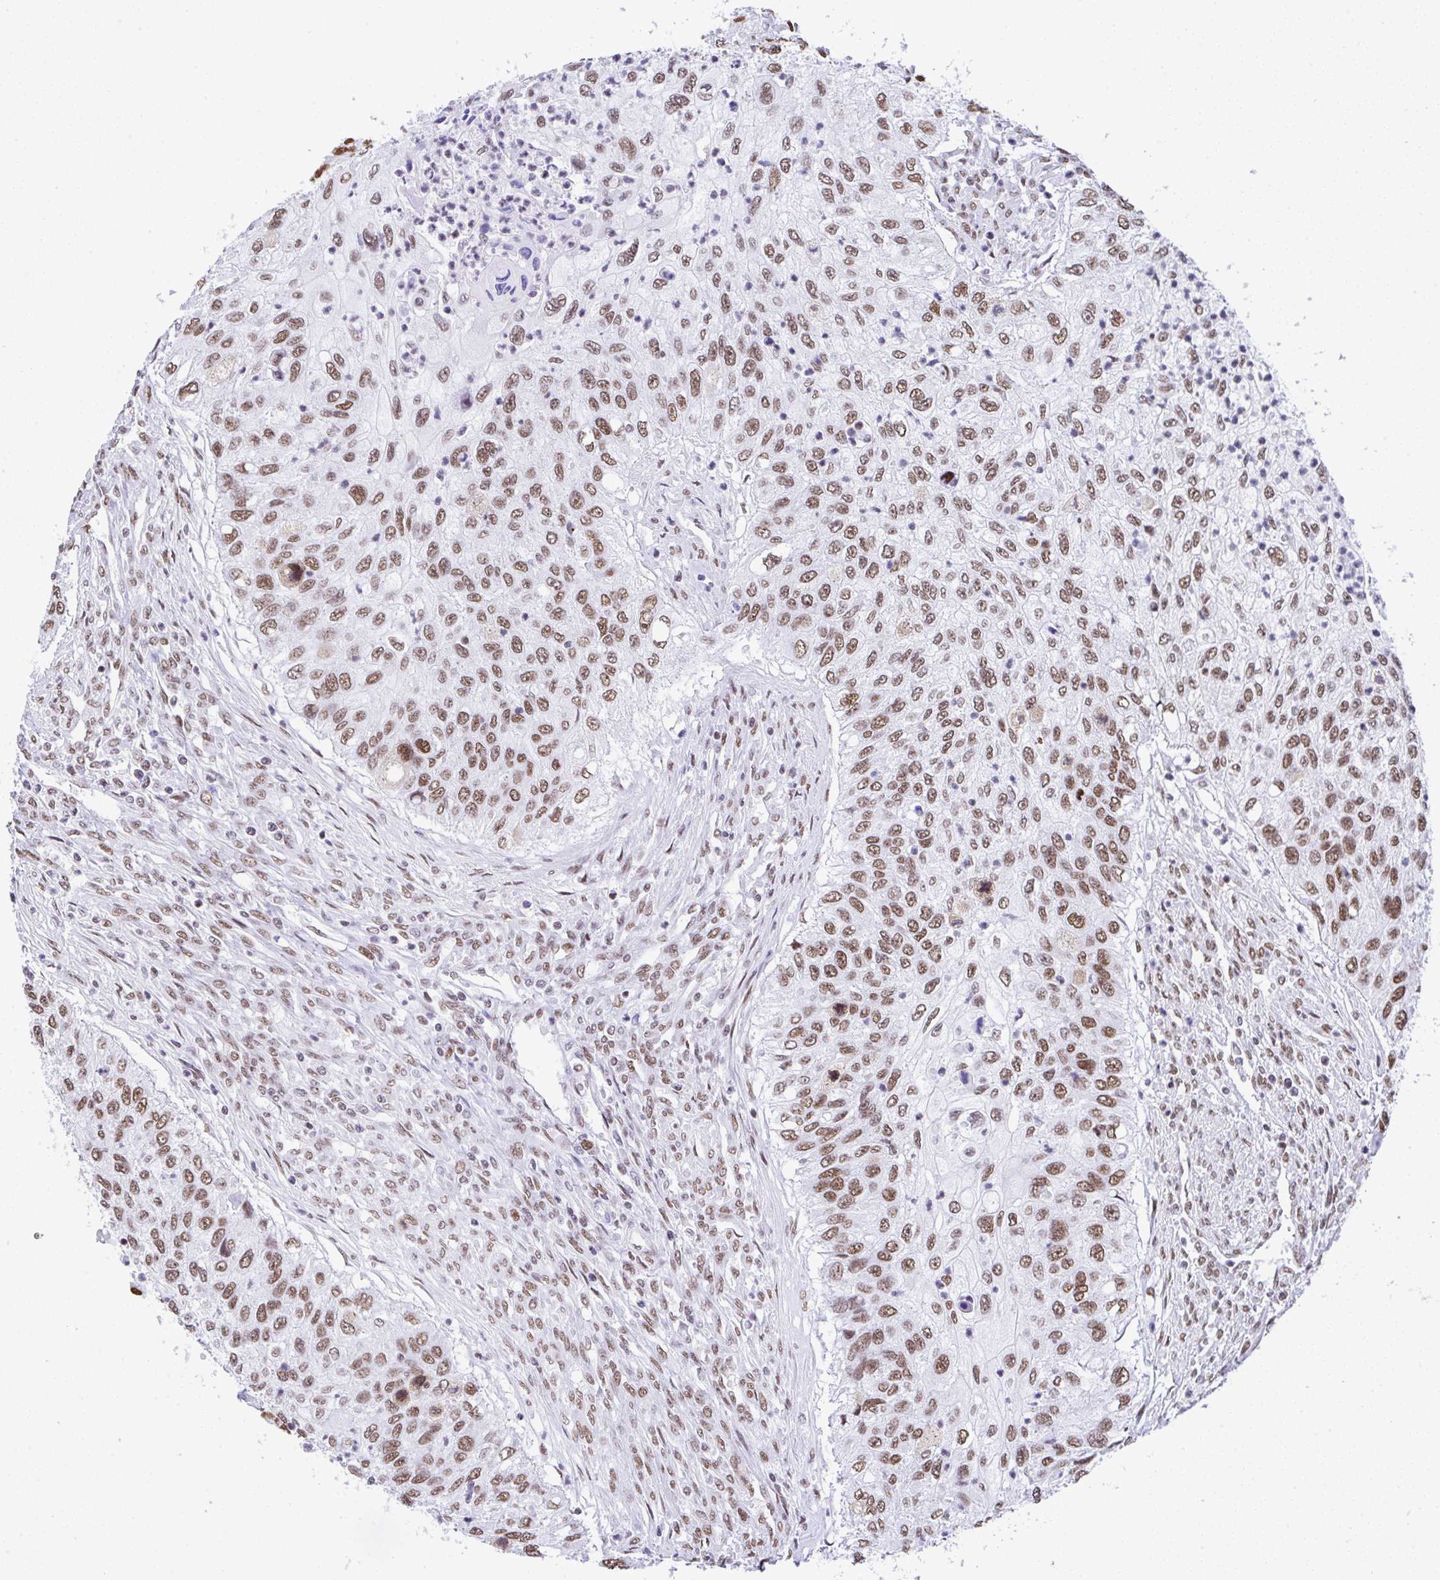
{"staining": {"intensity": "moderate", "quantity": ">75%", "location": "nuclear"}, "tissue": "urothelial cancer", "cell_type": "Tumor cells", "image_type": "cancer", "snomed": [{"axis": "morphology", "description": "Urothelial carcinoma, High grade"}, {"axis": "topography", "description": "Urinary bladder"}], "caption": "This is an image of immunohistochemistry staining of urothelial cancer, which shows moderate staining in the nuclear of tumor cells.", "gene": "DDX52", "patient": {"sex": "female", "age": 60}}